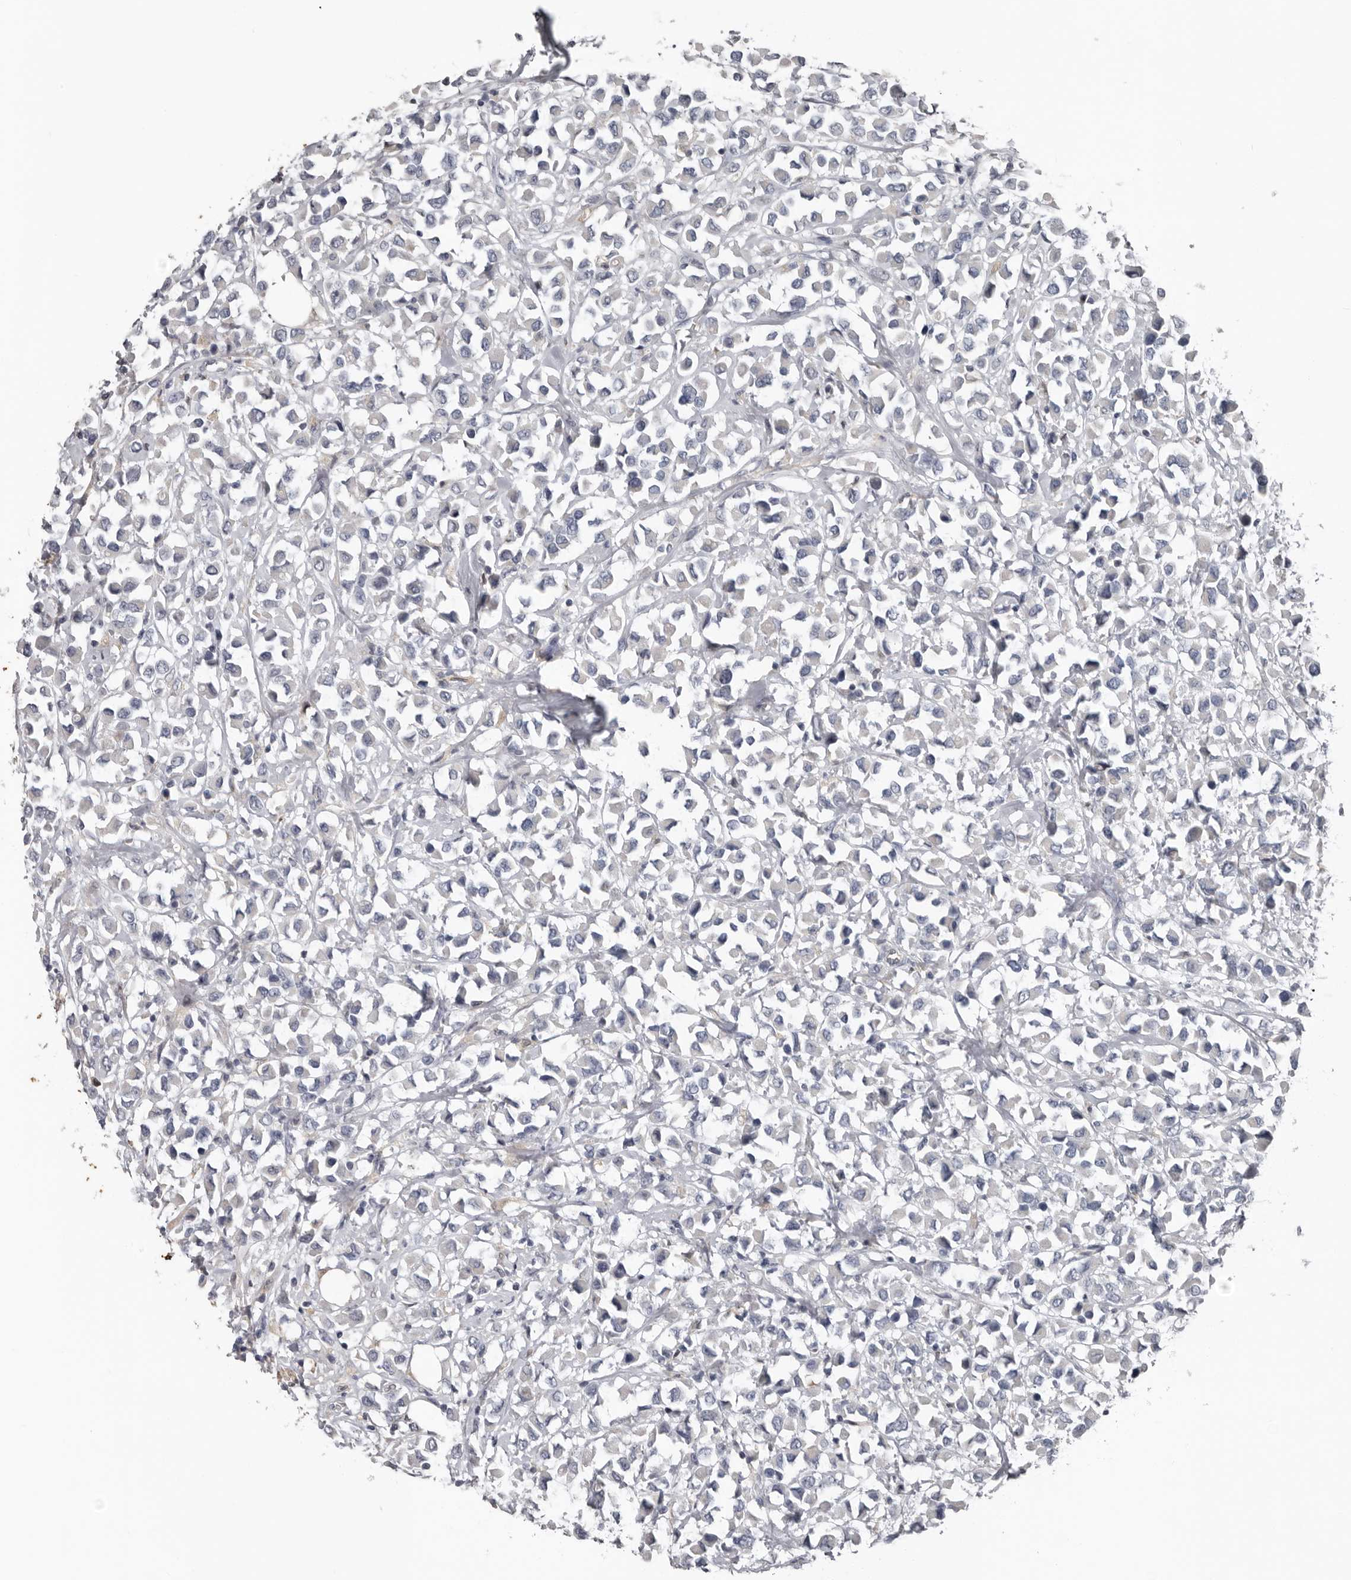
{"staining": {"intensity": "negative", "quantity": "none", "location": "none"}, "tissue": "breast cancer", "cell_type": "Tumor cells", "image_type": "cancer", "snomed": [{"axis": "morphology", "description": "Duct carcinoma"}, {"axis": "topography", "description": "Breast"}], "caption": "High power microscopy micrograph of an IHC micrograph of breast cancer (intraductal carcinoma), revealing no significant expression in tumor cells.", "gene": "FABP7", "patient": {"sex": "female", "age": 61}}